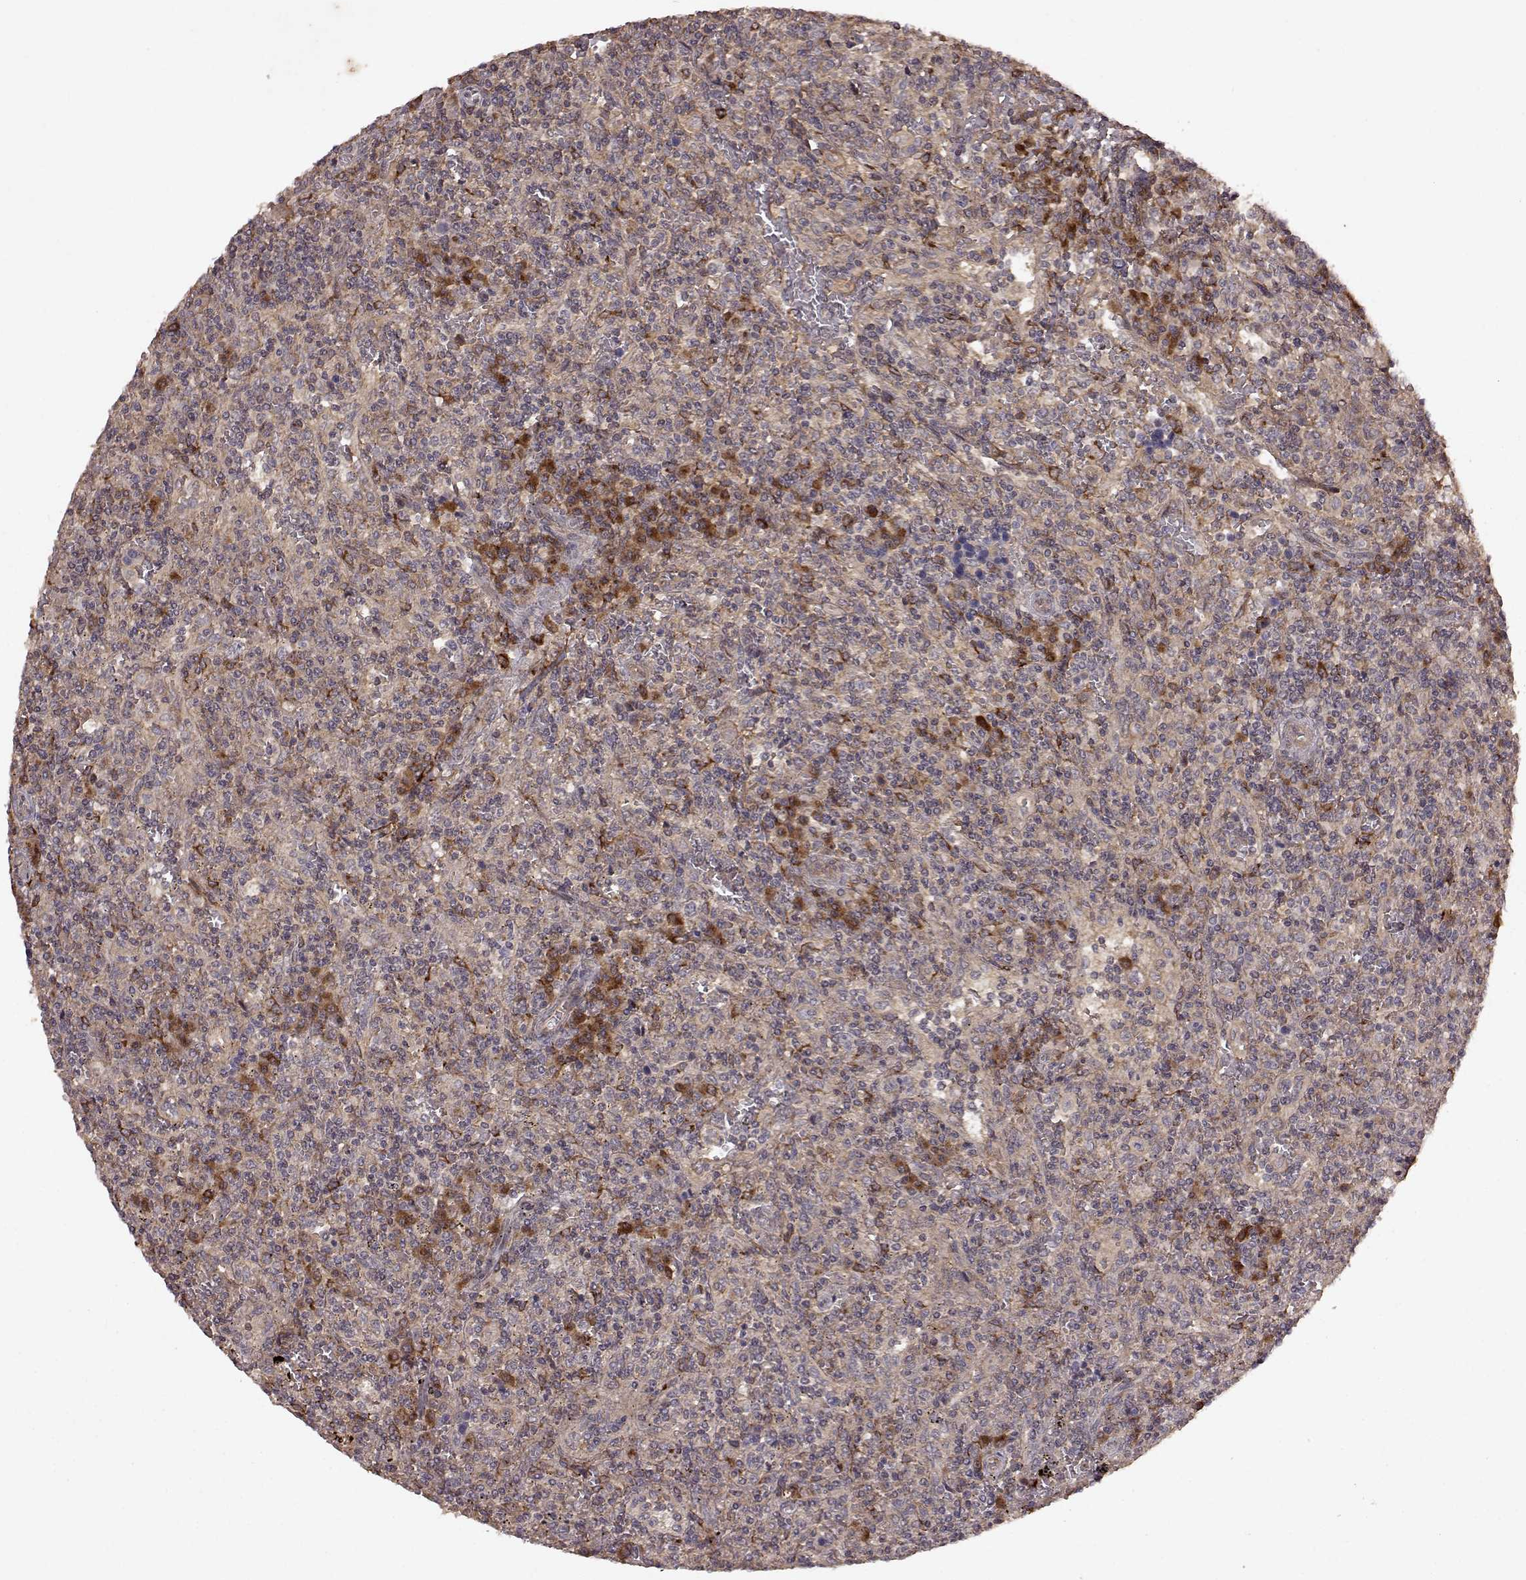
{"staining": {"intensity": "moderate", "quantity": "<25%", "location": "cytoplasmic/membranous"}, "tissue": "lymphoma", "cell_type": "Tumor cells", "image_type": "cancer", "snomed": [{"axis": "morphology", "description": "Malignant lymphoma, non-Hodgkin's type, Low grade"}, {"axis": "topography", "description": "Spleen"}], "caption": "There is low levels of moderate cytoplasmic/membranous positivity in tumor cells of lymphoma, as demonstrated by immunohistochemical staining (brown color).", "gene": "FSTL1", "patient": {"sex": "male", "age": 62}}